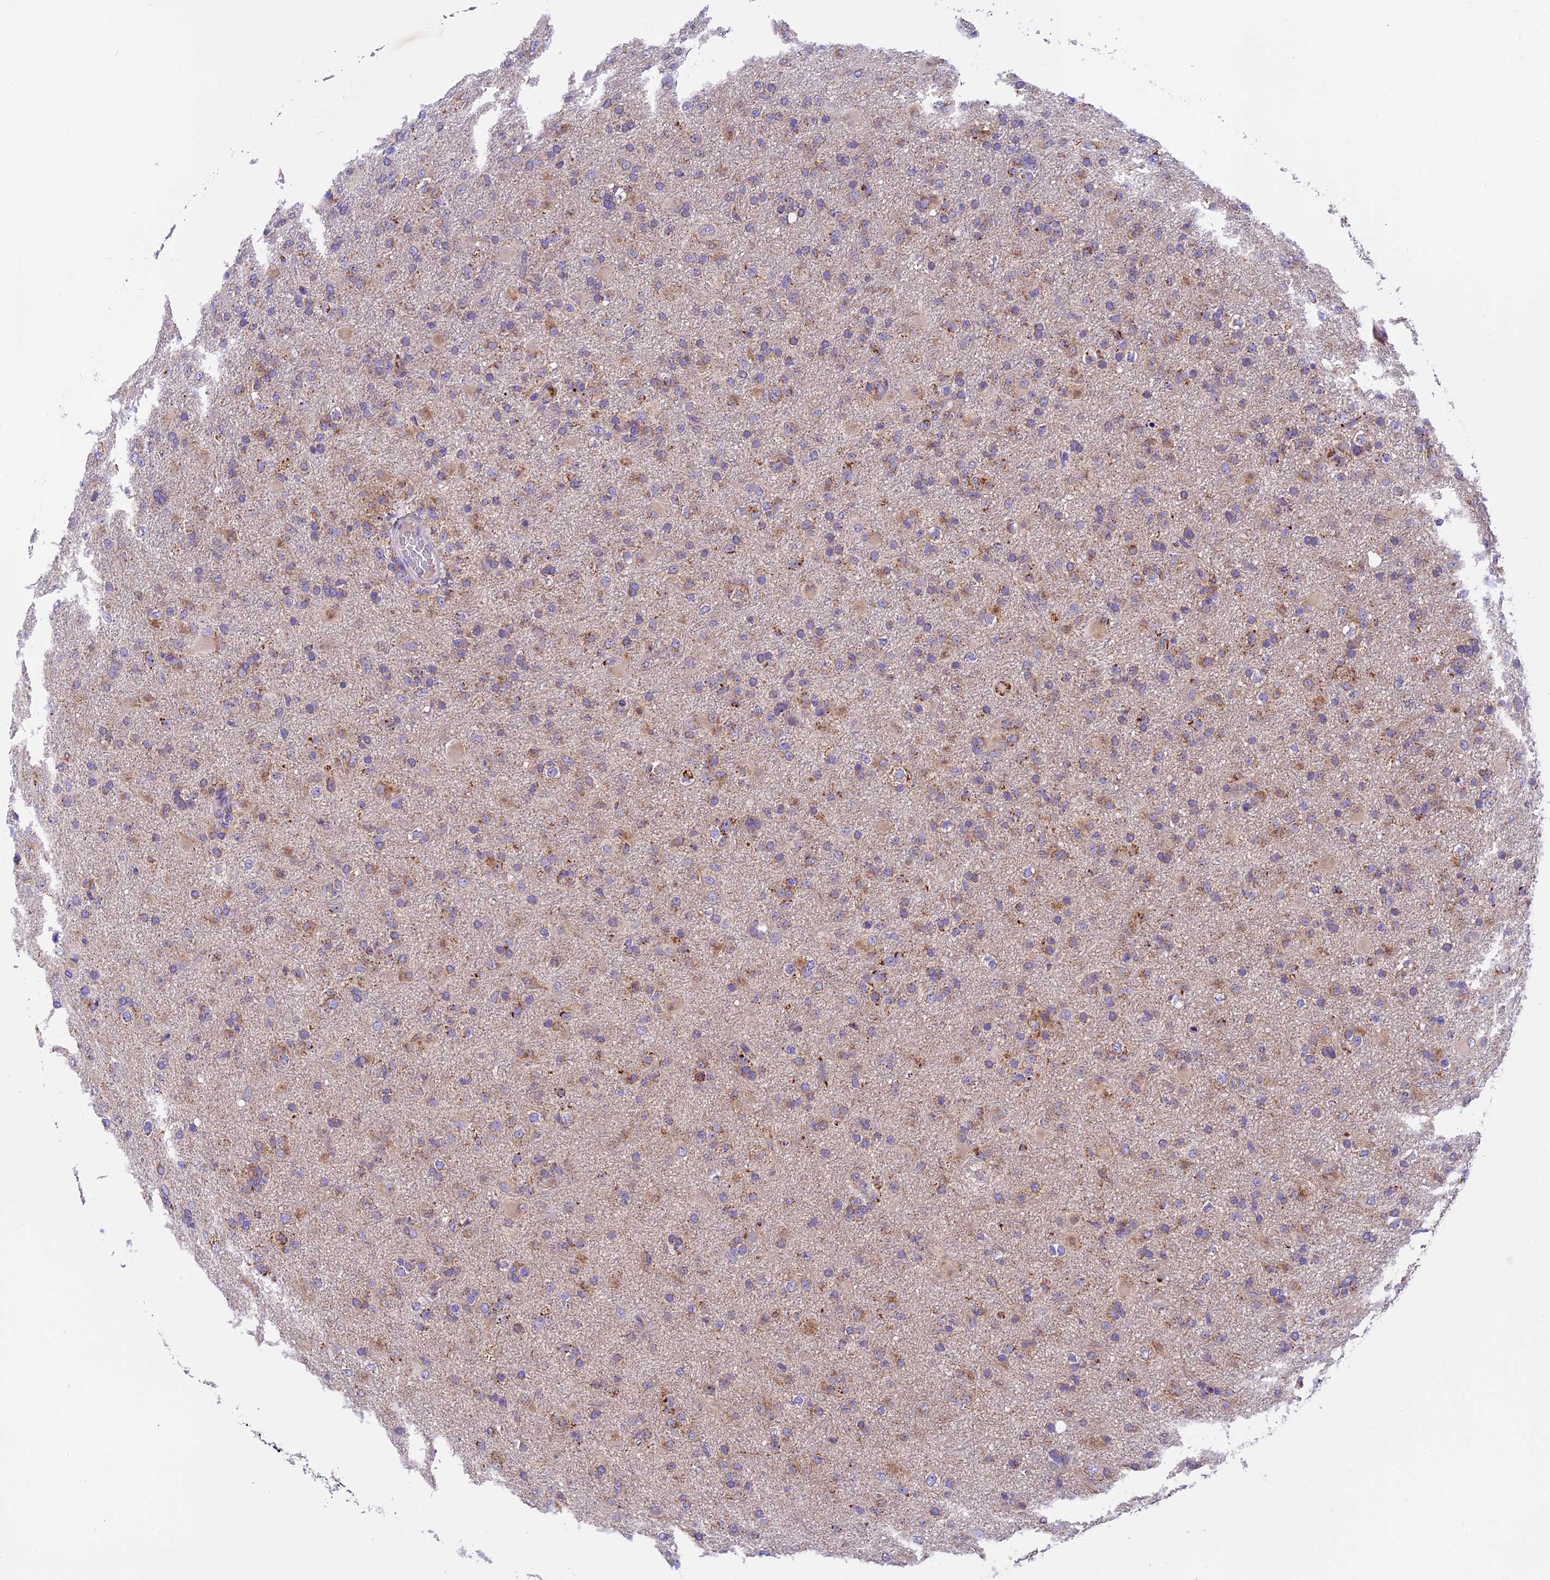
{"staining": {"intensity": "moderate", "quantity": "<25%", "location": "cytoplasmic/membranous"}, "tissue": "glioma", "cell_type": "Tumor cells", "image_type": "cancer", "snomed": [{"axis": "morphology", "description": "Glioma, malignant, Low grade"}, {"axis": "topography", "description": "Brain"}], "caption": "Tumor cells exhibit low levels of moderate cytoplasmic/membranous positivity in approximately <25% of cells in malignant glioma (low-grade). The protein of interest is shown in brown color, while the nuclei are stained blue.", "gene": "MGME1", "patient": {"sex": "male", "age": 65}}